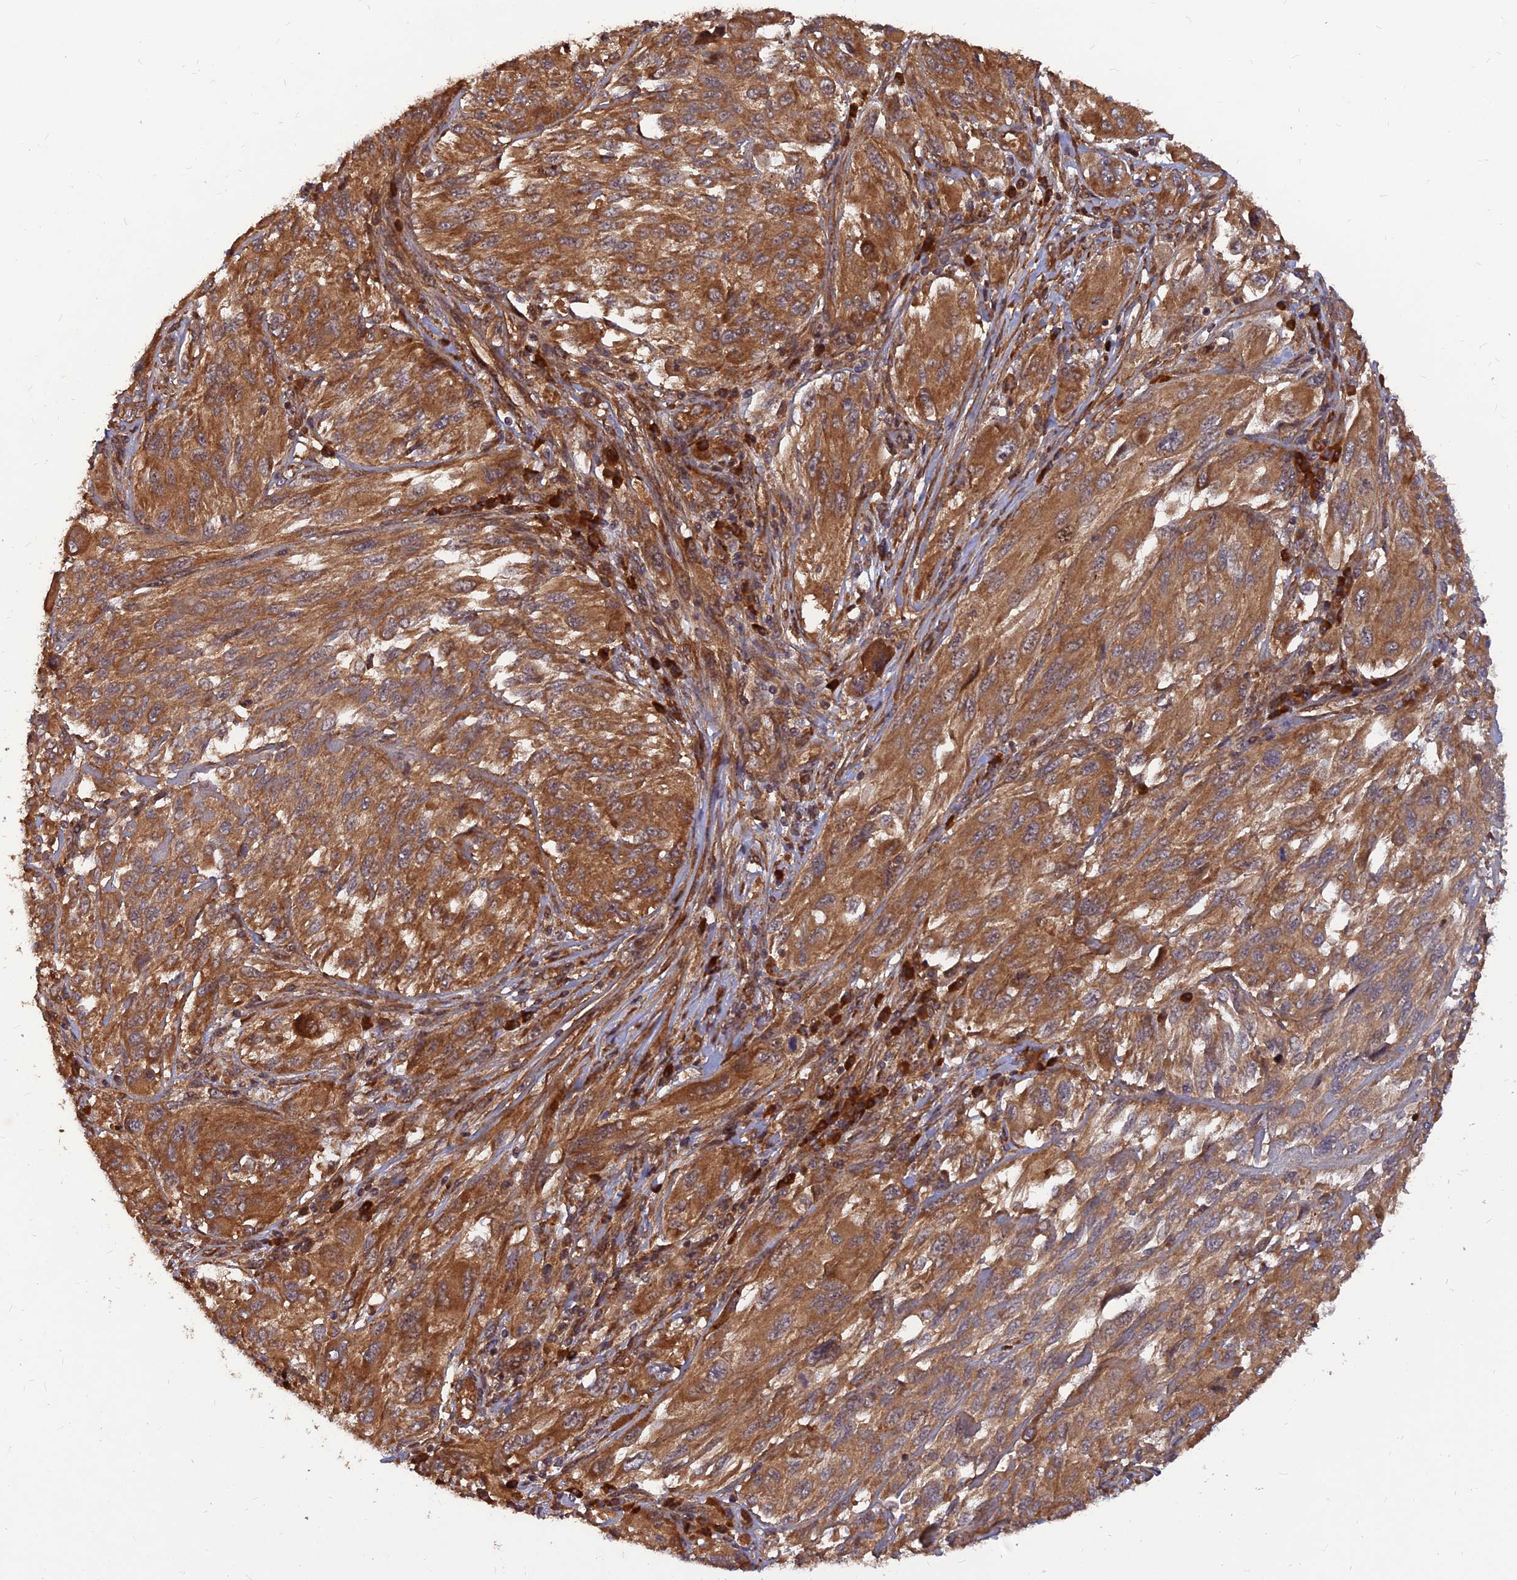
{"staining": {"intensity": "strong", "quantity": ">75%", "location": "cytoplasmic/membranous"}, "tissue": "melanoma", "cell_type": "Tumor cells", "image_type": "cancer", "snomed": [{"axis": "morphology", "description": "Malignant melanoma, NOS"}, {"axis": "topography", "description": "Skin"}], "caption": "Protein expression by immunohistochemistry (IHC) demonstrates strong cytoplasmic/membranous positivity in approximately >75% of tumor cells in malignant melanoma. The staining was performed using DAB, with brown indicating positive protein expression. Nuclei are stained blue with hematoxylin.", "gene": "RELCH", "patient": {"sex": "female", "age": 91}}